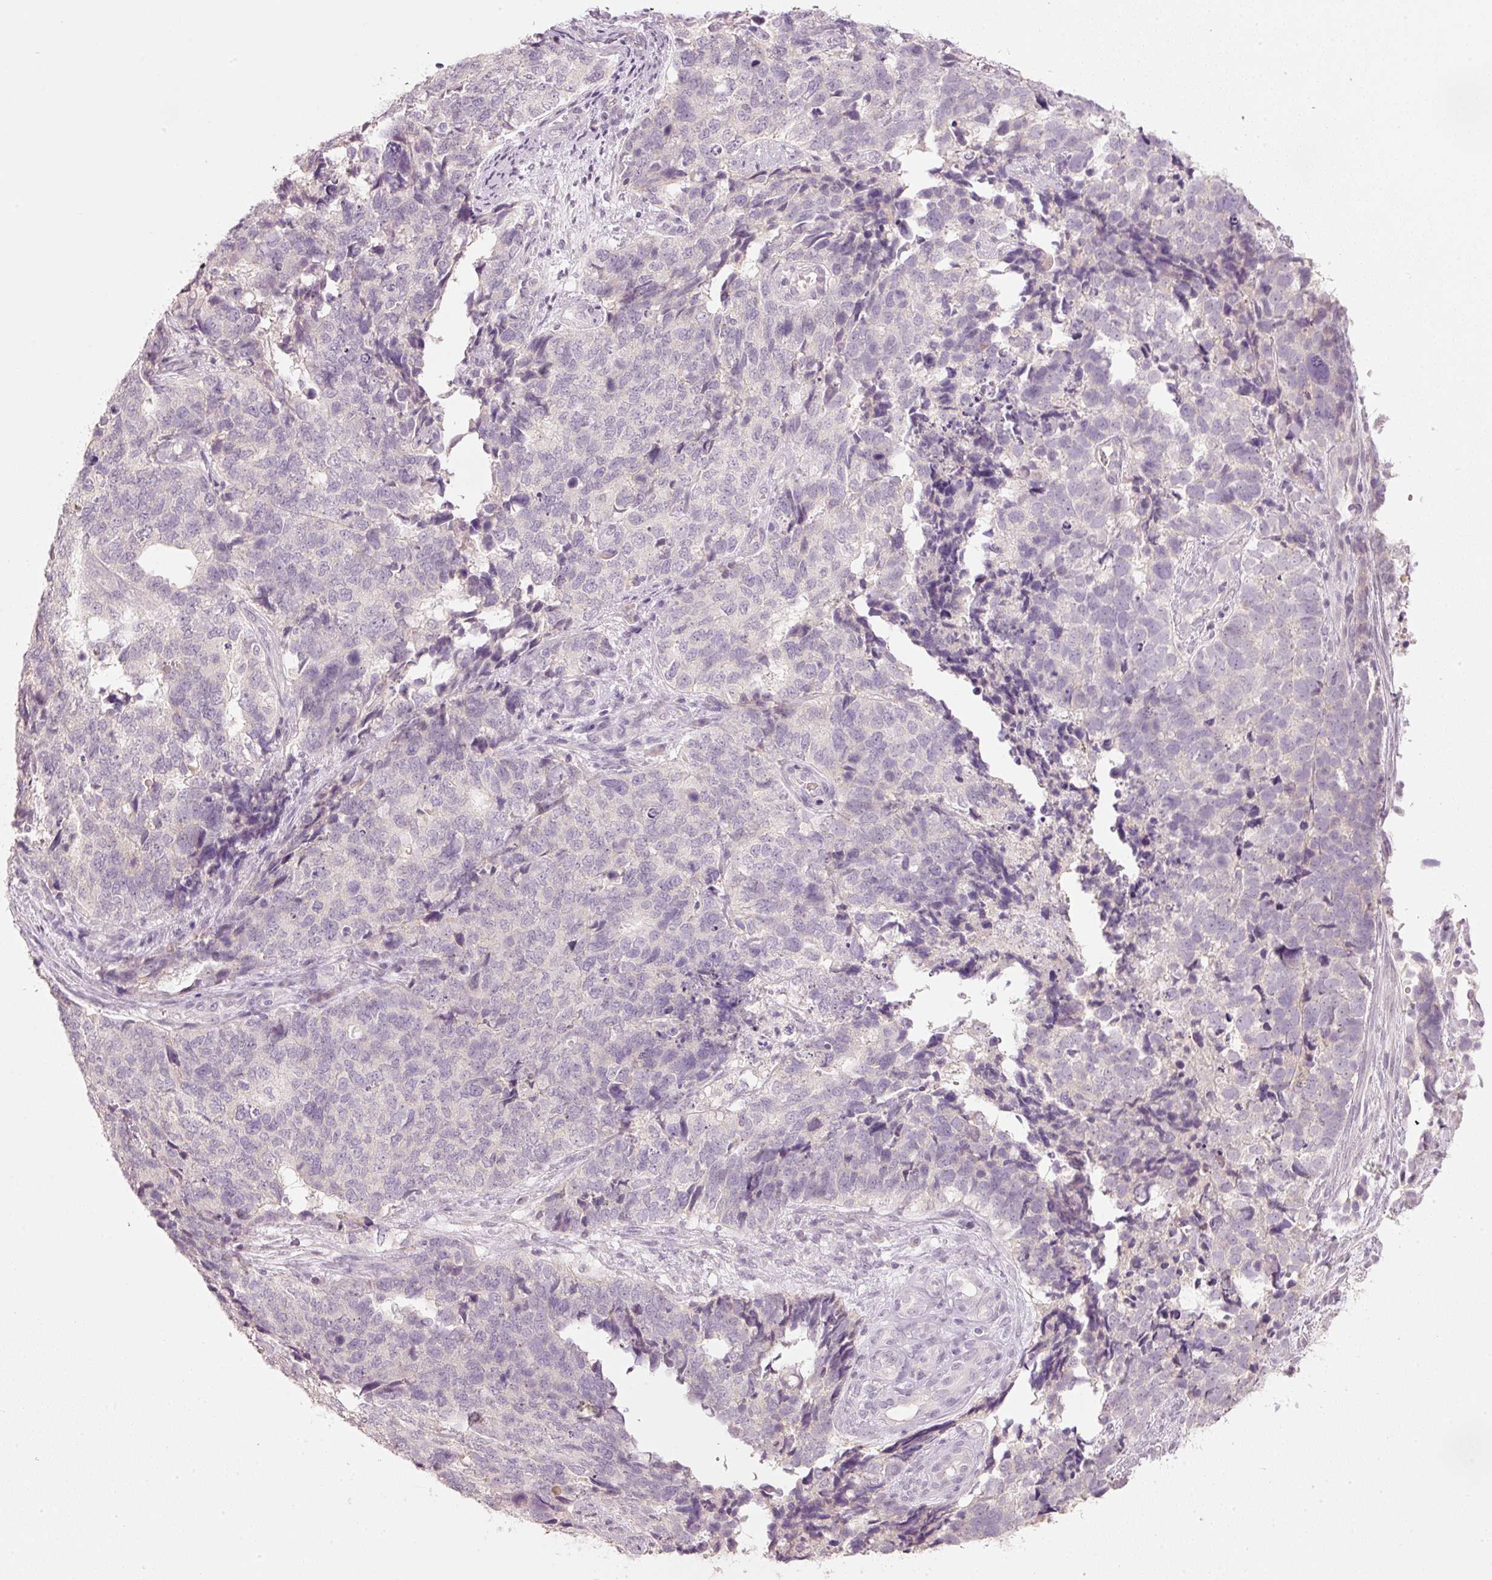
{"staining": {"intensity": "negative", "quantity": "none", "location": "none"}, "tissue": "cervical cancer", "cell_type": "Tumor cells", "image_type": "cancer", "snomed": [{"axis": "morphology", "description": "Squamous cell carcinoma, NOS"}, {"axis": "topography", "description": "Cervix"}], "caption": "The photomicrograph reveals no significant staining in tumor cells of cervical cancer (squamous cell carcinoma).", "gene": "STEAP1", "patient": {"sex": "female", "age": 63}}